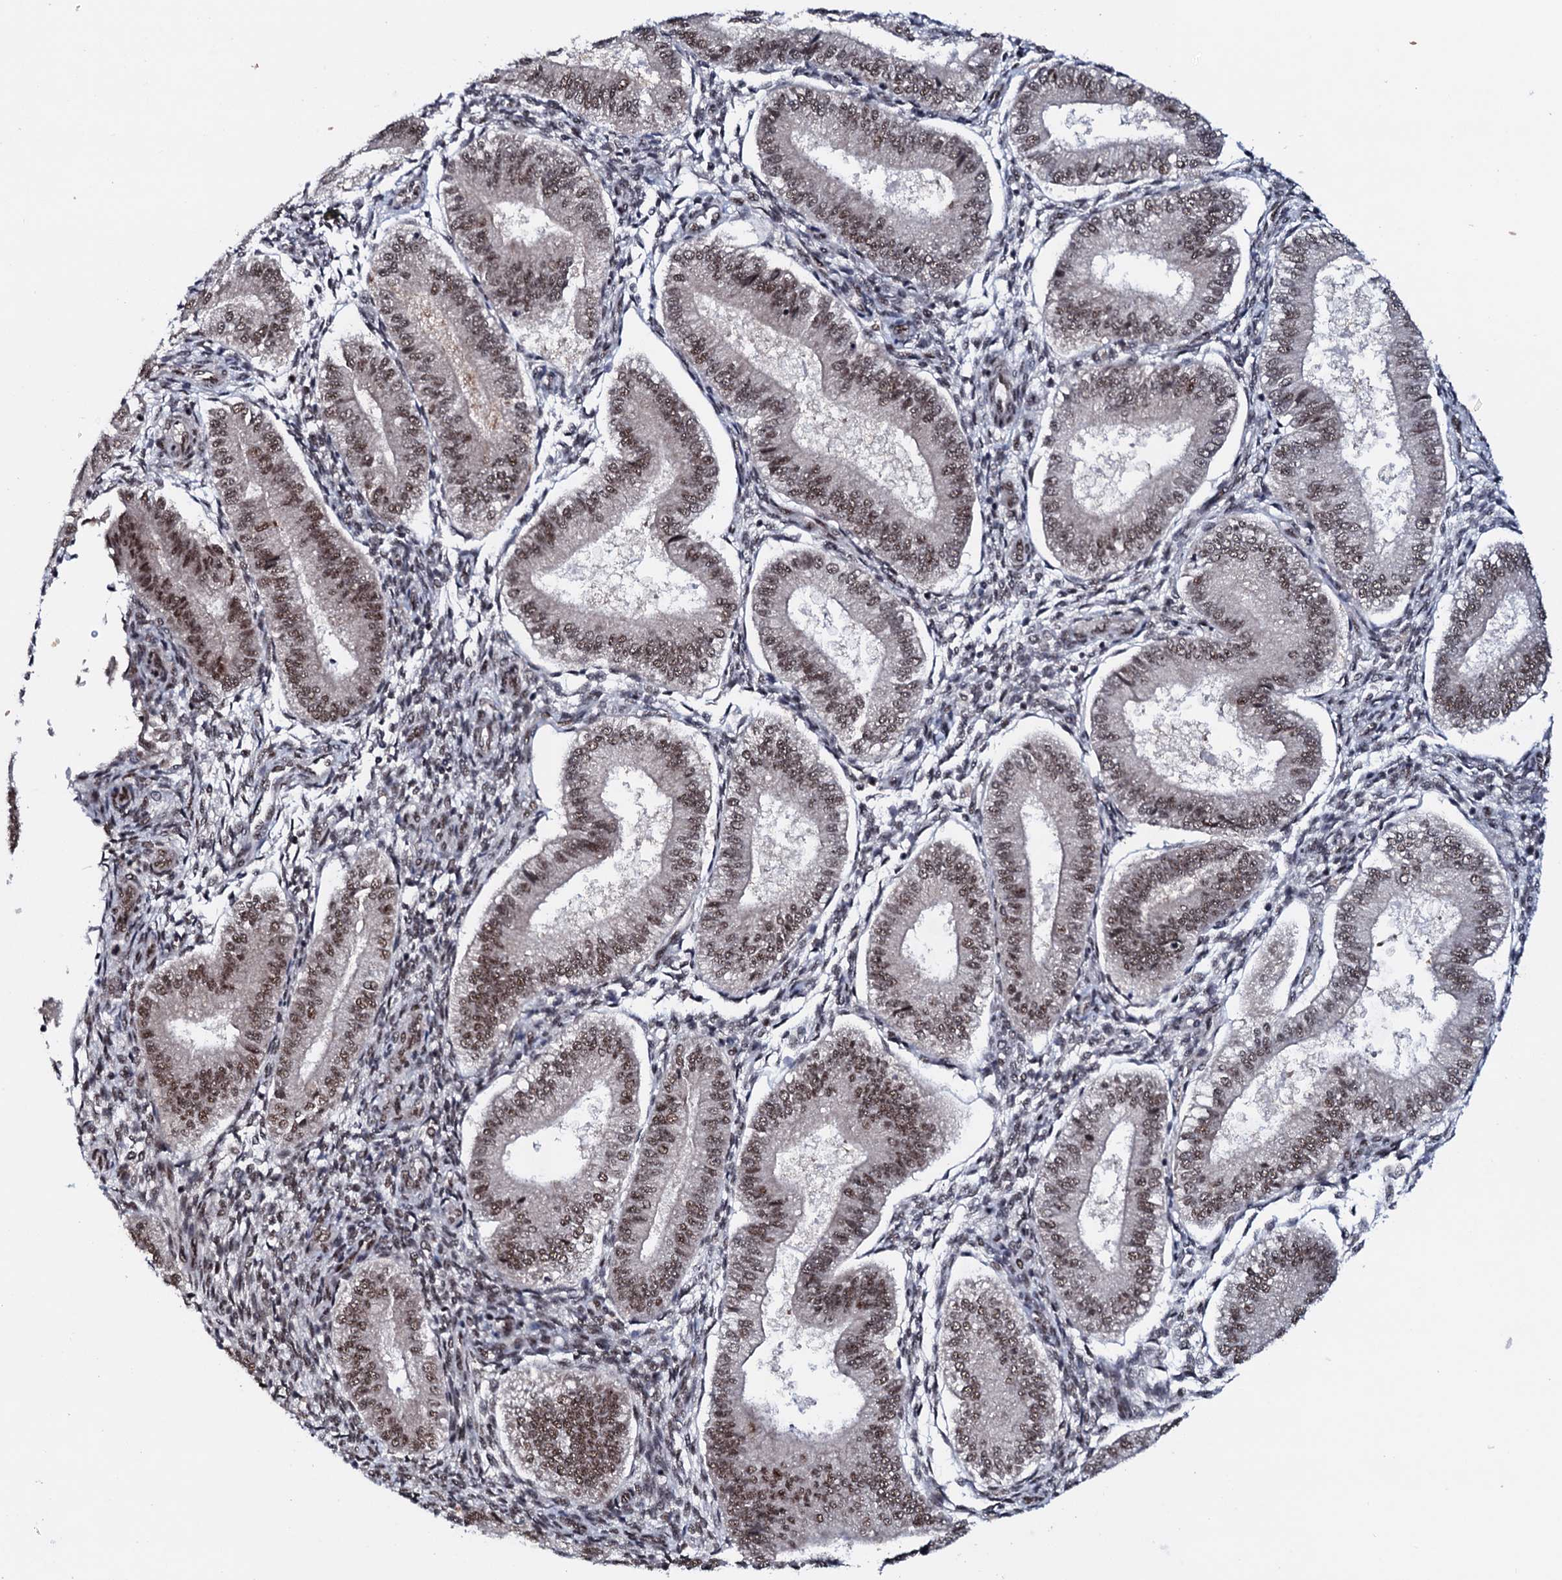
{"staining": {"intensity": "moderate", "quantity": "<25%", "location": "nuclear"}, "tissue": "endometrium", "cell_type": "Cells in endometrial stroma", "image_type": "normal", "snomed": [{"axis": "morphology", "description": "Normal tissue, NOS"}, {"axis": "topography", "description": "Endometrium"}], "caption": "Benign endometrium demonstrates moderate nuclear expression in approximately <25% of cells in endometrial stroma.", "gene": "PRPF18", "patient": {"sex": "female", "age": 39}}